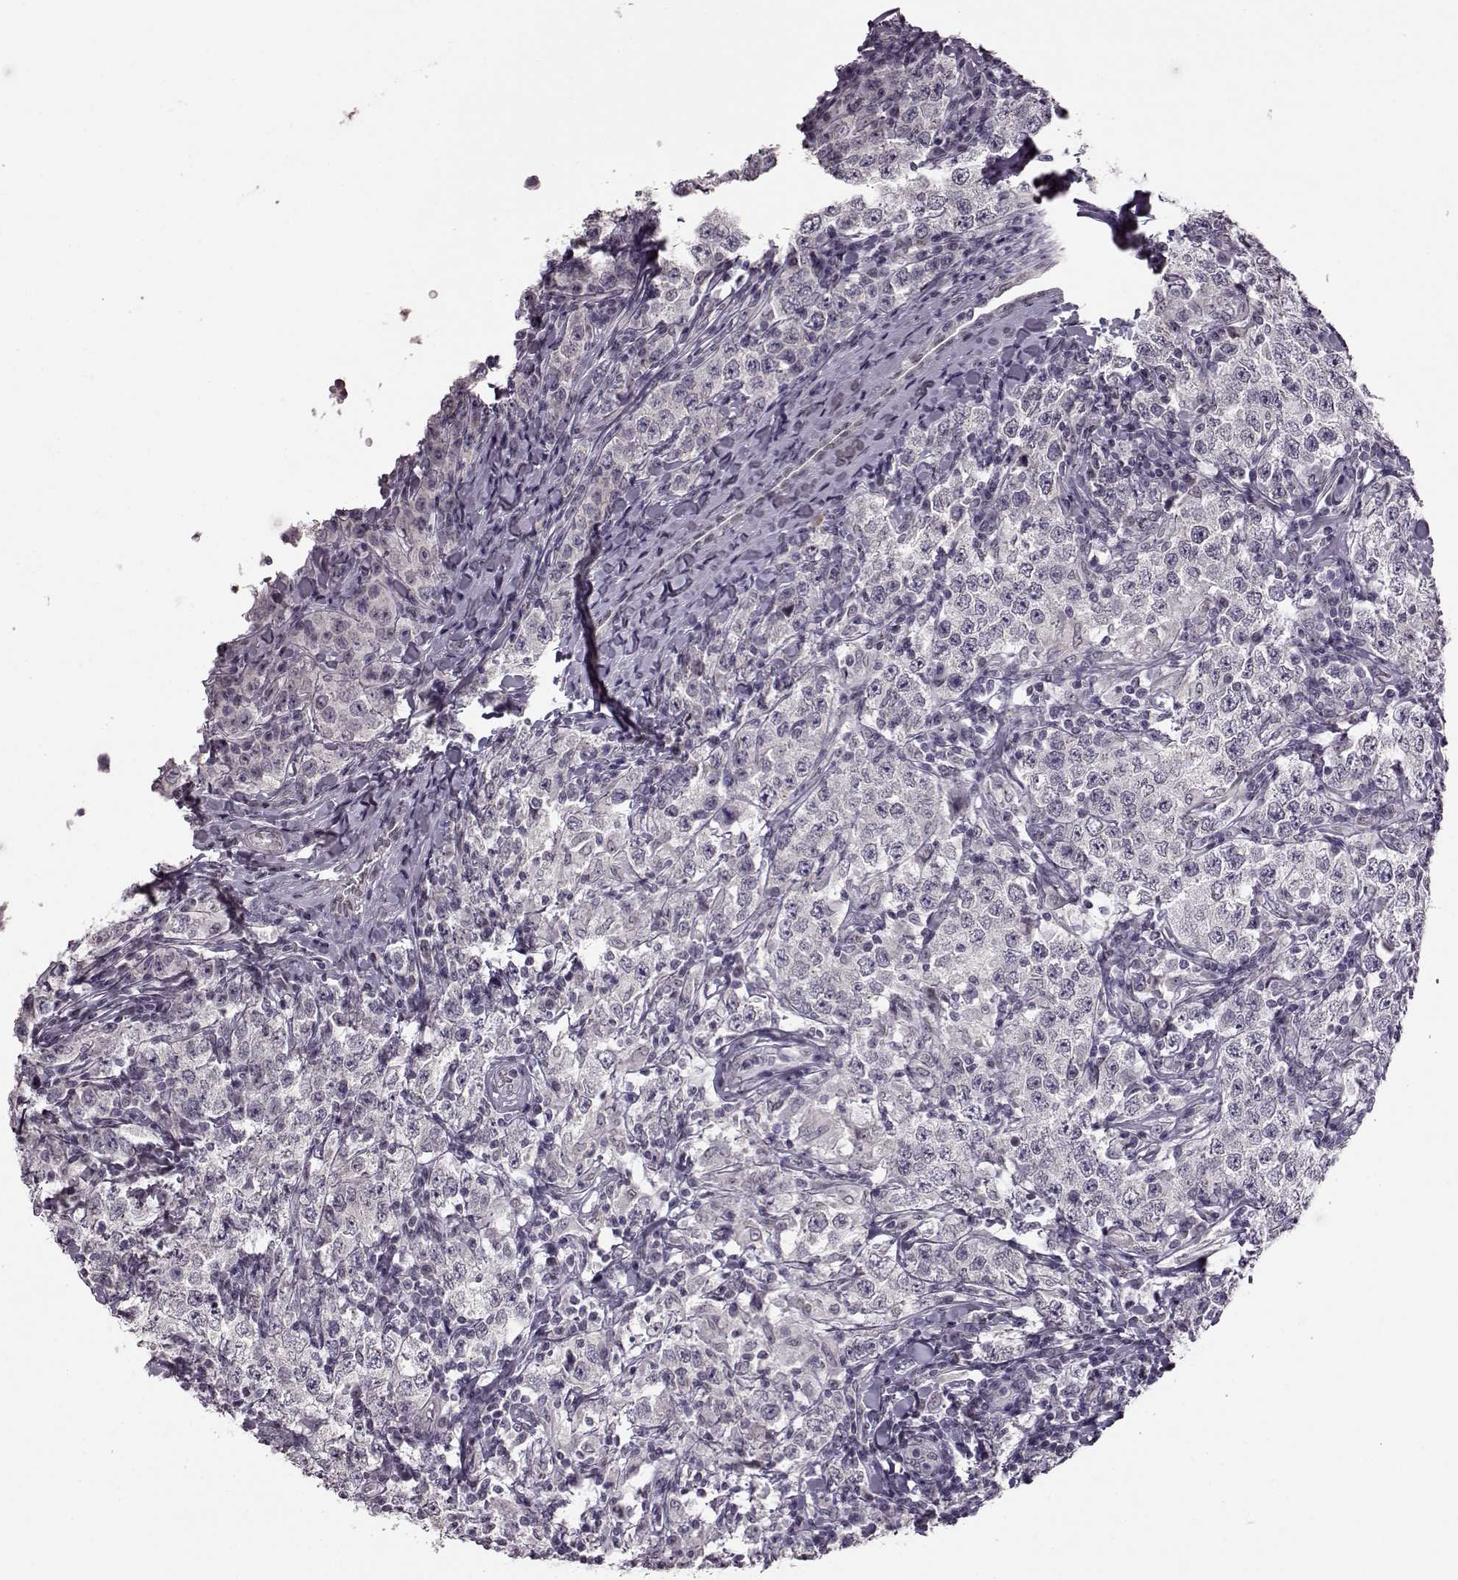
{"staining": {"intensity": "negative", "quantity": "none", "location": "none"}, "tissue": "testis cancer", "cell_type": "Tumor cells", "image_type": "cancer", "snomed": [{"axis": "morphology", "description": "Seminoma, NOS"}, {"axis": "morphology", "description": "Carcinoma, Embryonal, NOS"}, {"axis": "topography", "description": "Testis"}], "caption": "Testis embryonal carcinoma stained for a protein using IHC exhibits no positivity tumor cells.", "gene": "STX1B", "patient": {"sex": "male", "age": 41}}